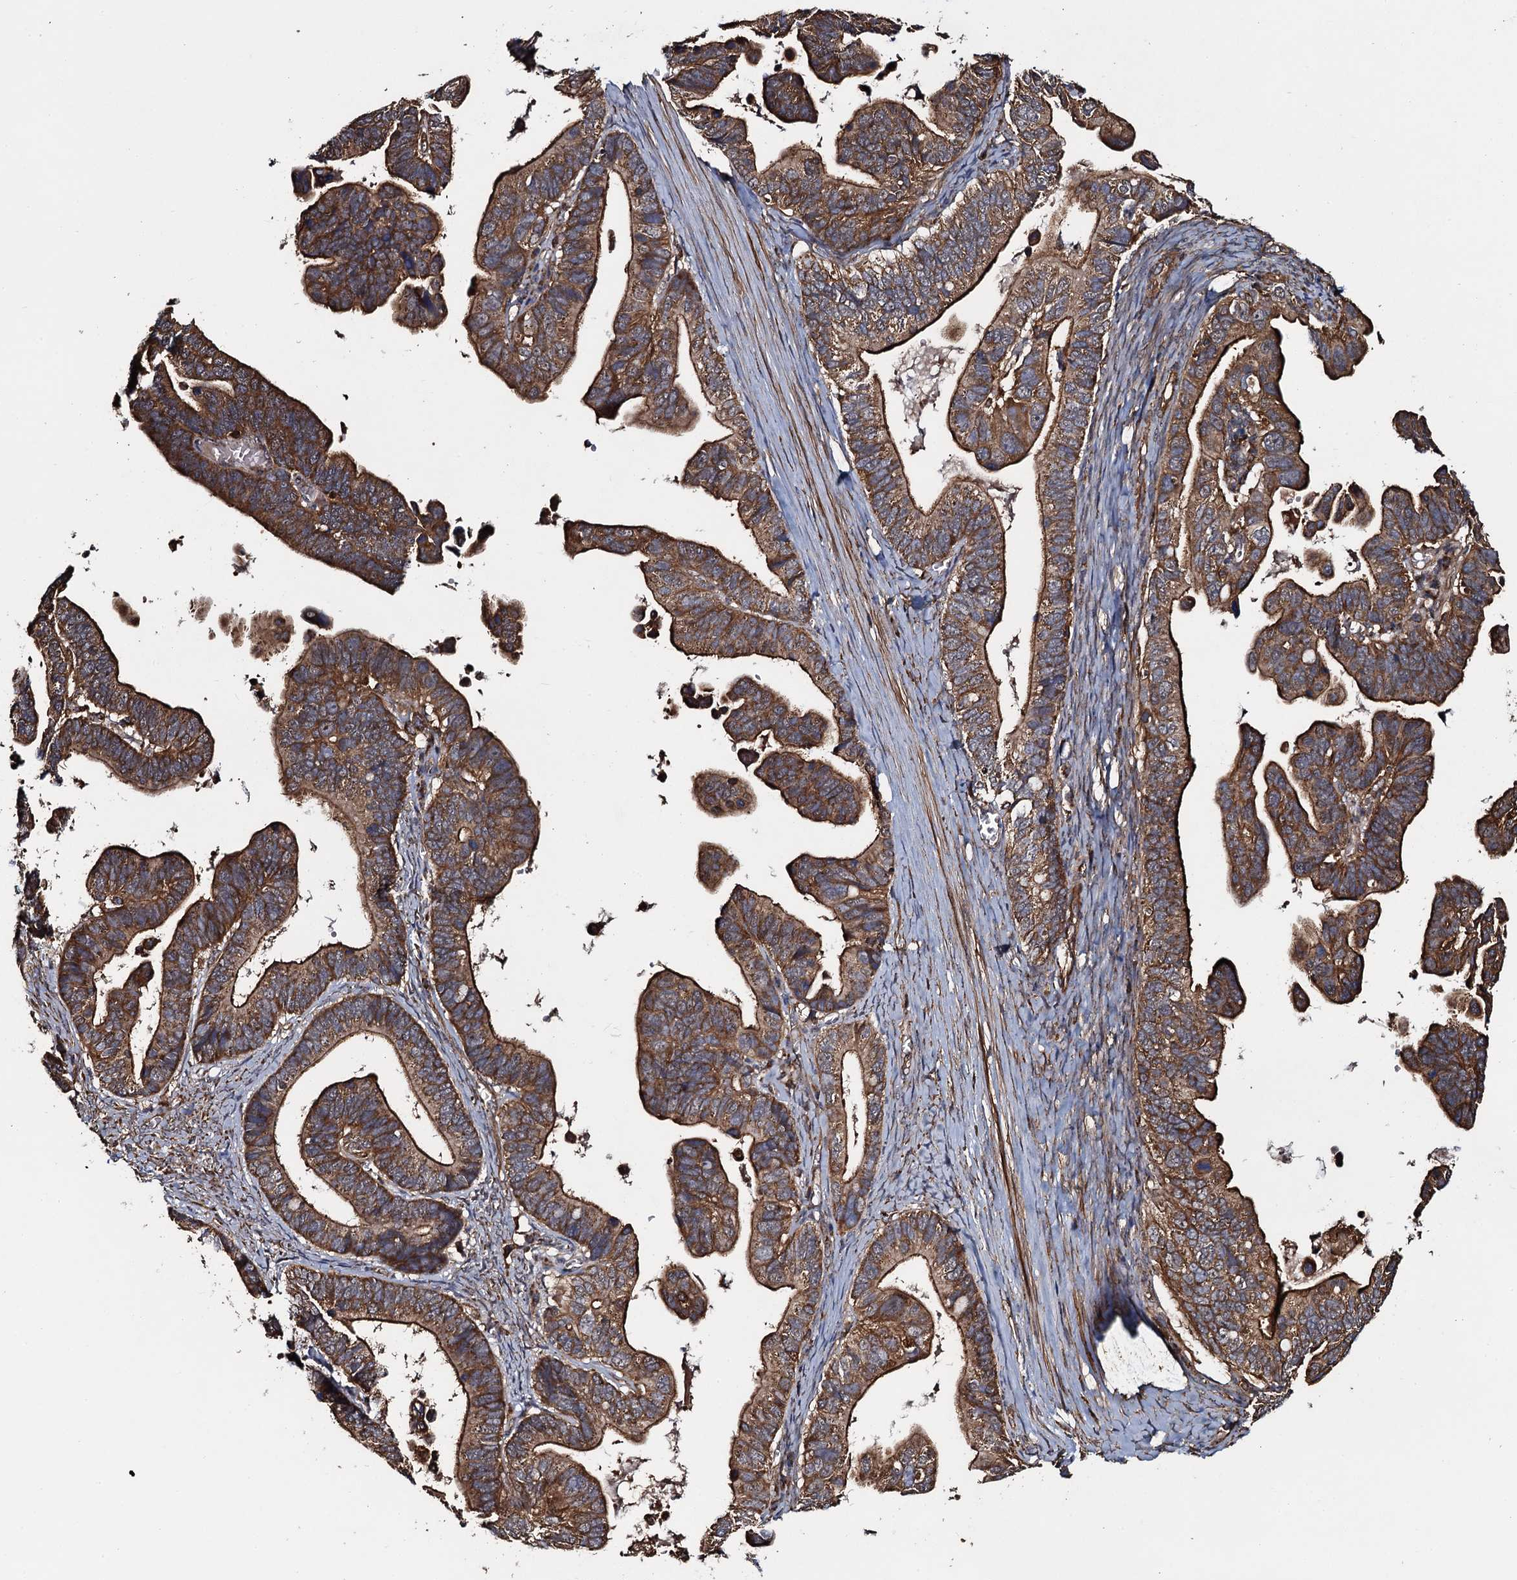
{"staining": {"intensity": "strong", "quantity": ">75%", "location": "cytoplasmic/membranous"}, "tissue": "ovarian cancer", "cell_type": "Tumor cells", "image_type": "cancer", "snomed": [{"axis": "morphology", "description": "Cystadenocarcinoma, serous, NOS"}, {"axis": "topography", "description": "Ovary"}], "caption": "Human ovarian cancer (serous cystadenocarcinoma) stained with a protein marker demonstrates strong staining in tumor cells.", "gene": "VWA8", "patient": {"sex": "female", "age": 56}}